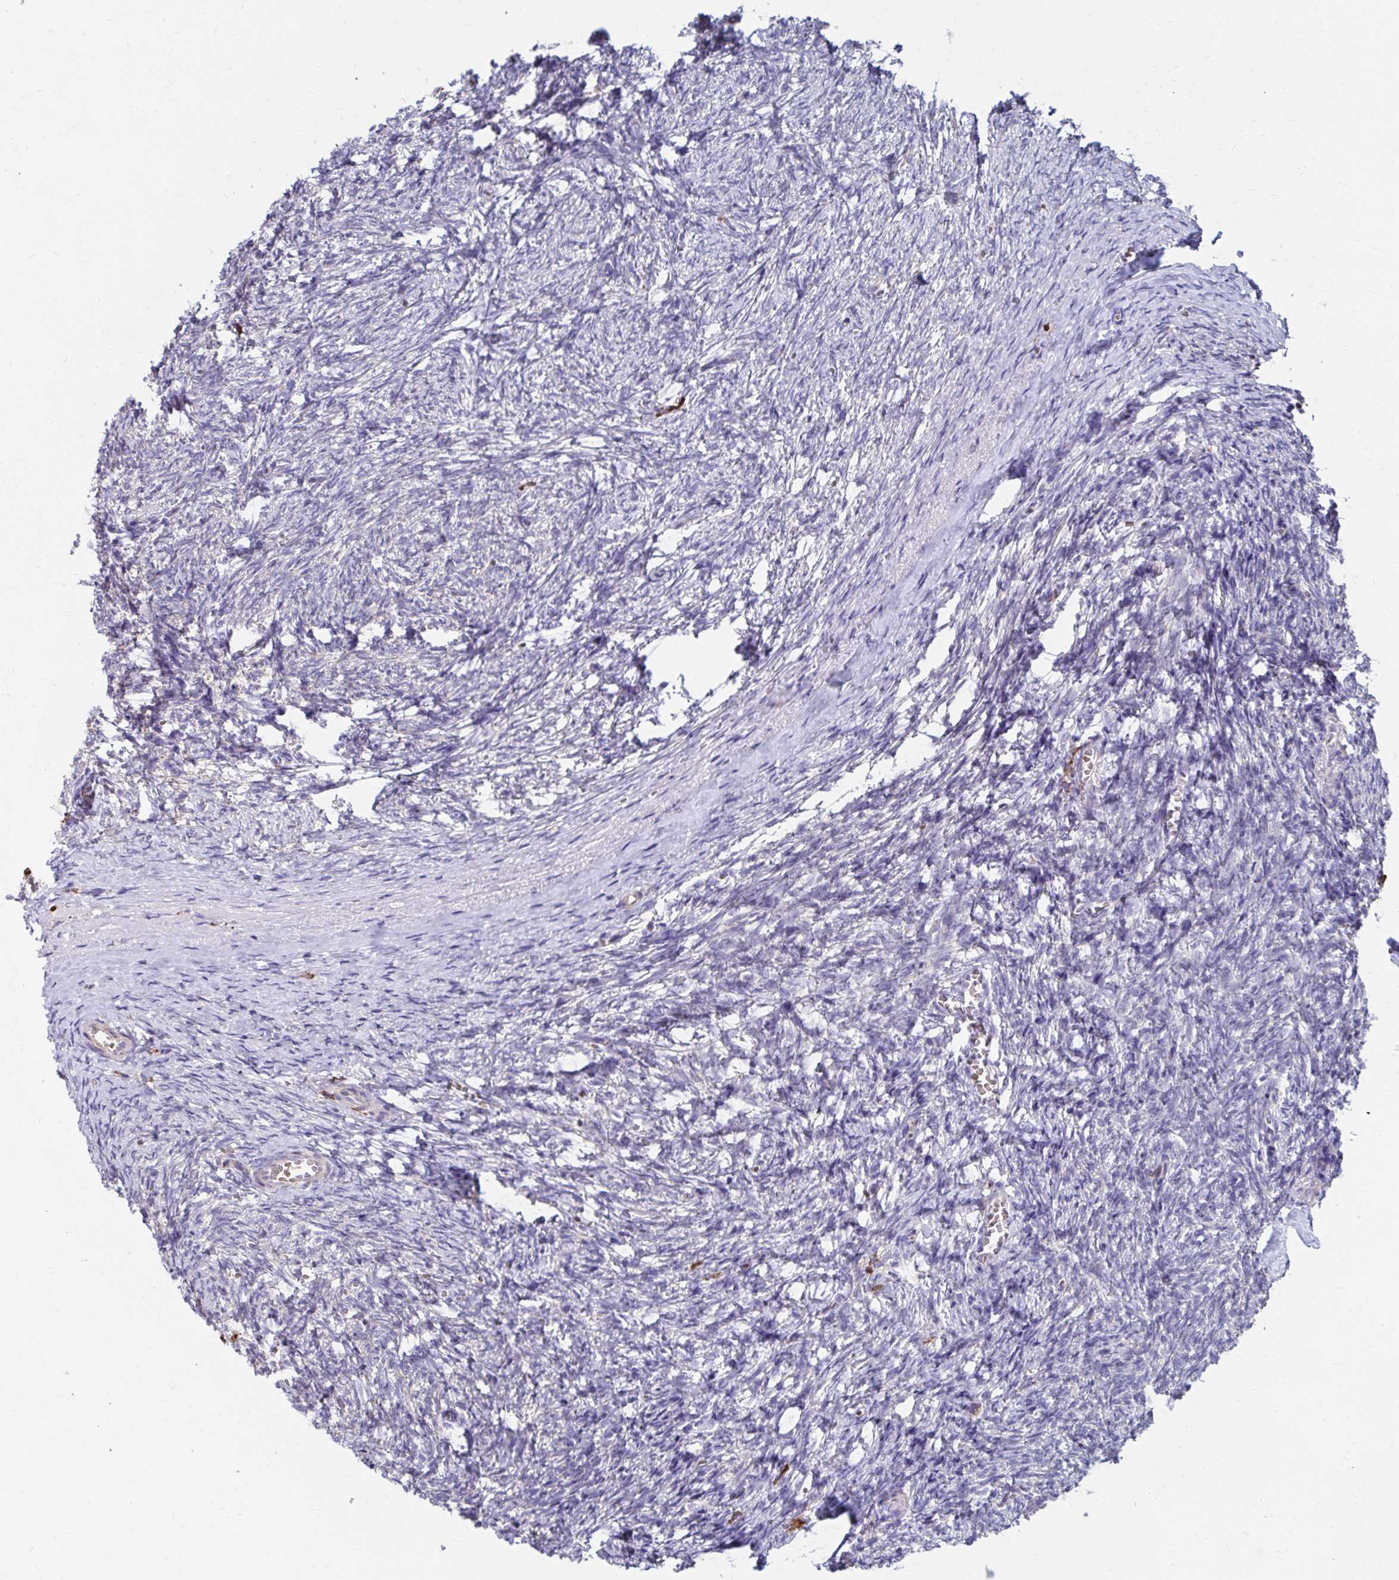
{"staining": {"intensity": "weak", "quantity": ">75%", "location": "cytoplasmic/membranous"}, "tissue": "ovary", "cell_type": "Follicle cells", "image_type": "normal", "snomed": [{"axis": "morphology", "description": "Normal tissue, NOS"}, {"axis": "topography", "description": "Ovary"}], "caption": "Protein positivity by immunohistochemistry displays weak cytoplasmic/membranous staining in approximately >75% of follicle cells in normal ovary. (IHC, brightfield microscopy, high magnification).", "gene": "FKBP2", "patient": {"sex": "female", "age": 41}}